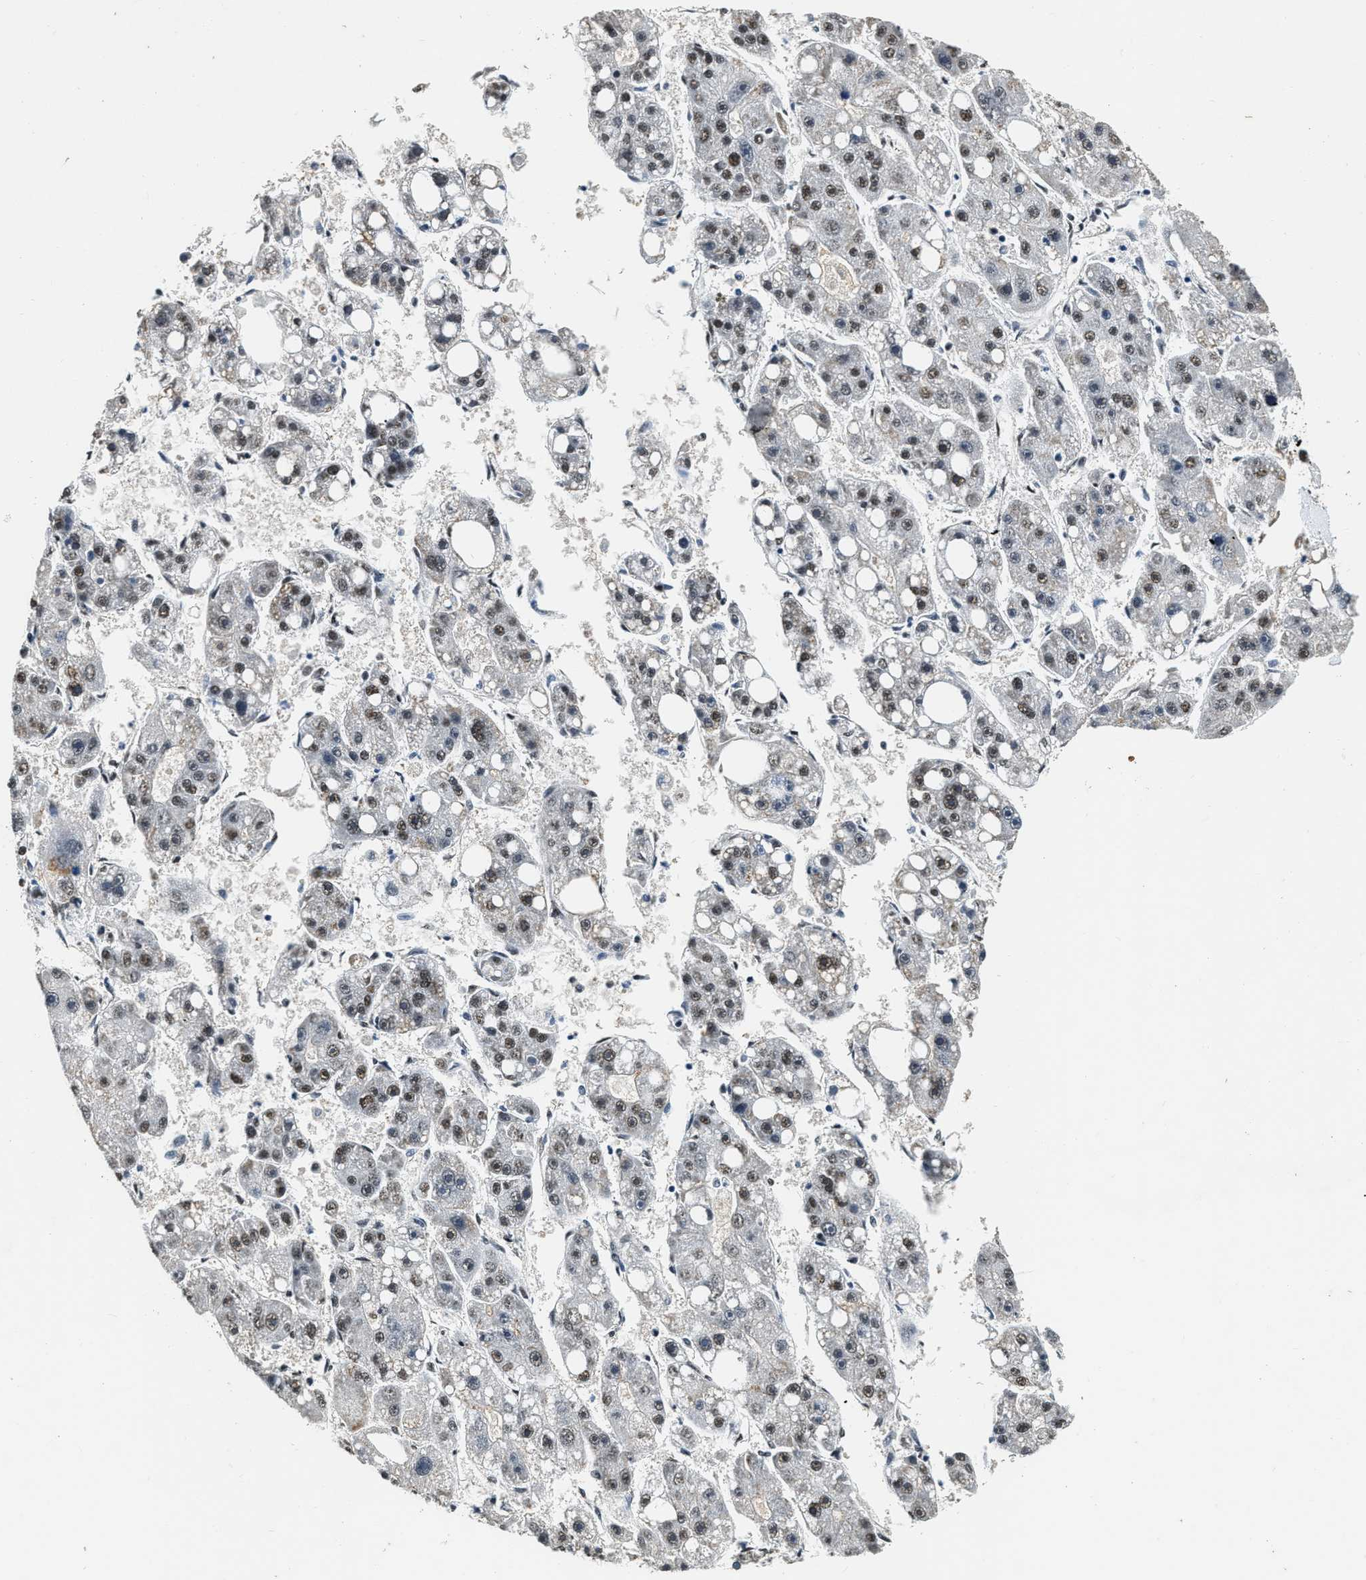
{"staining": {"intensity": "weak", "quantity": "25%-75%", "location": "nuclear"}, "tissue": "liver cancer", "cell_type": "Tumor cells", "image_type": "cancer", "snomed": [{"axis": "morphology", "description": "Carcinoma, Hepatocellular, NOS"}, {"axis": "topography", "description": "Liver"}], "caption": "This is an image of immunohistochemistry (IHC) staining of liver cancer, which shows weak expression in the nuclear of tumor cells.", "gene": "CCNE1", "patient": {"sex": "female", "age": 61}}